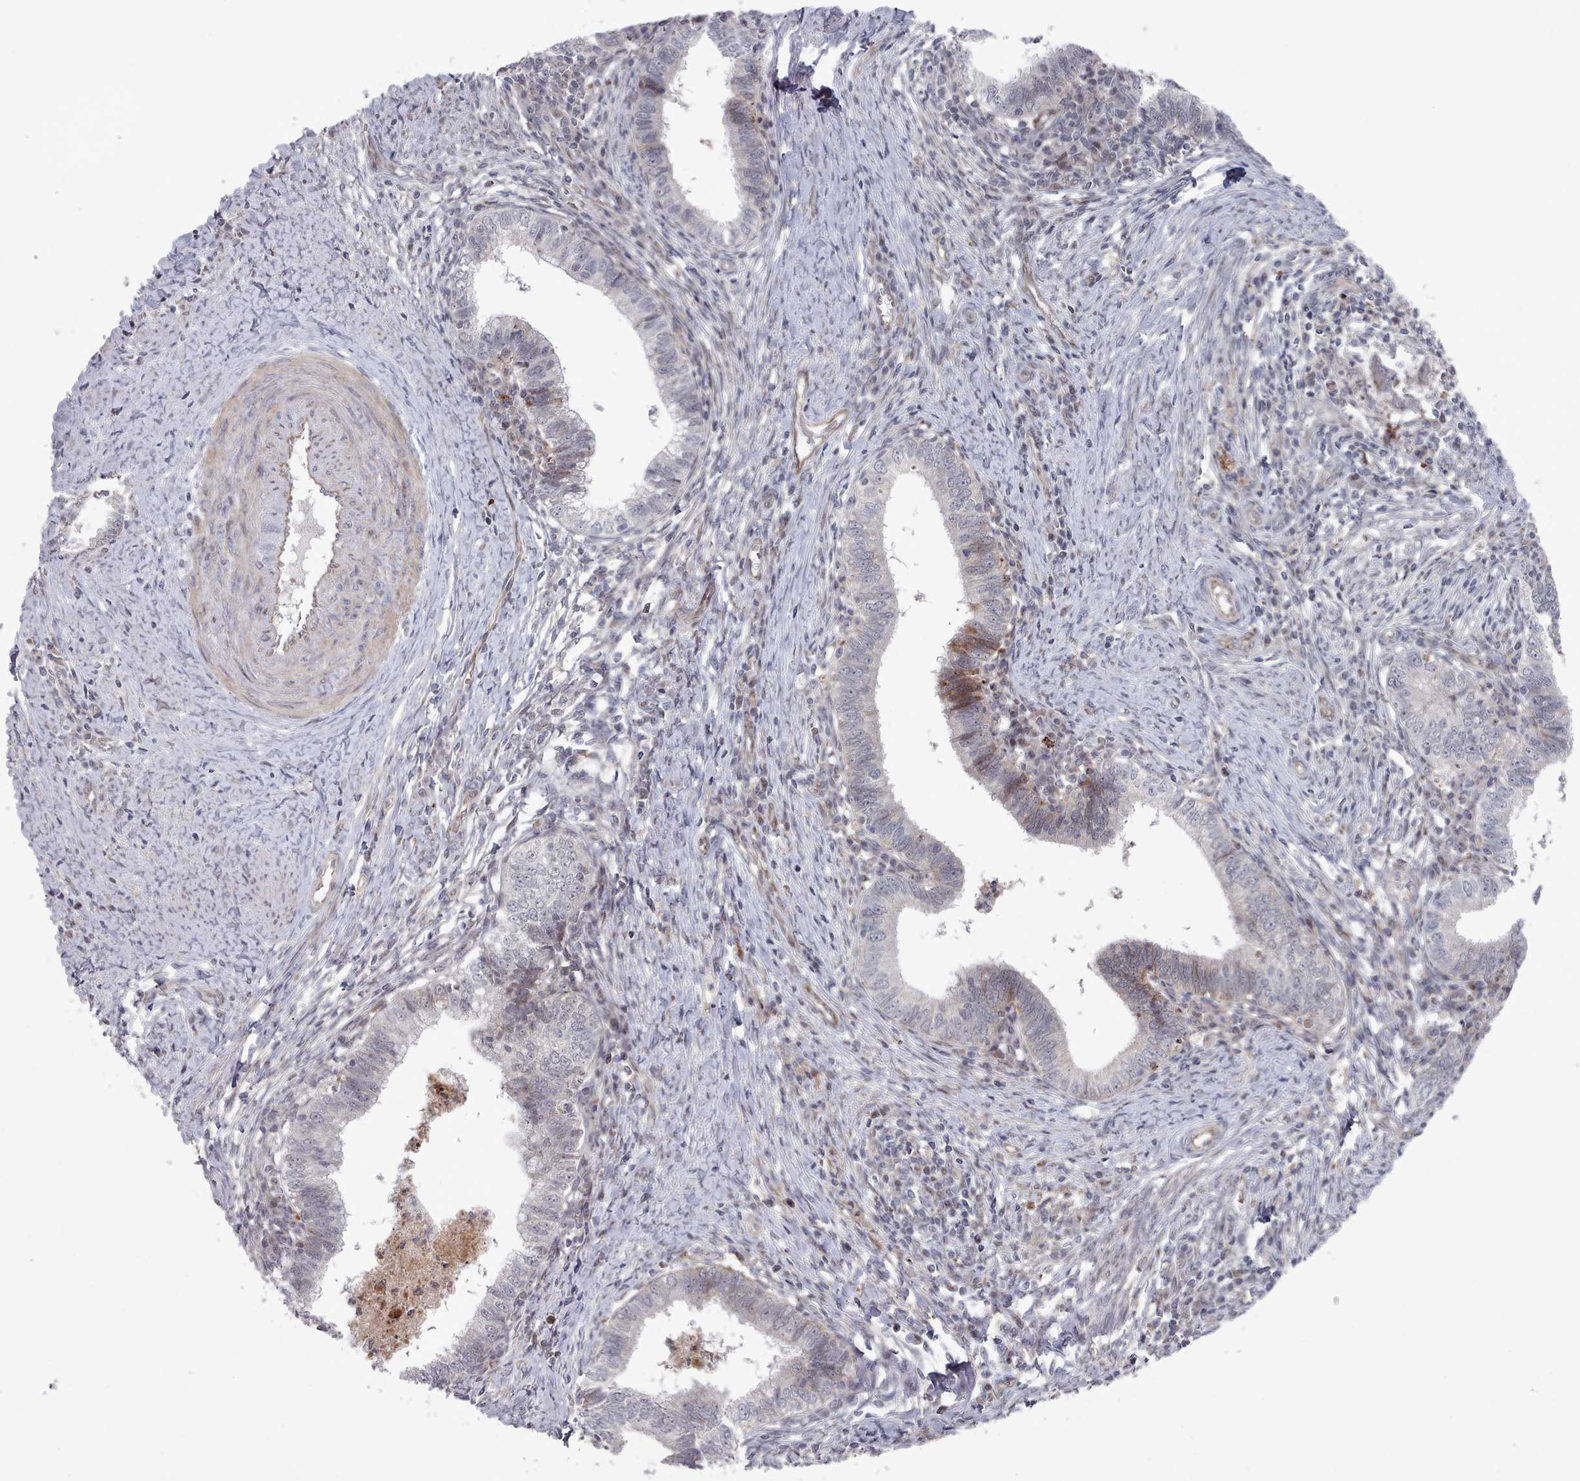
{"staining": {"intensity": "negative", "quantity": "none", "location": "none"}, "tissue": "cervical cancer", "cell_type": "Tumor cells", "image_type": "cancer", "snomed": [{"axis": "morphology", "description": "Adenocarcinoma, NOS"}, {"axis": "topography", "description": "Cervix"}], "caption": "Immunohistochemistry (IHC) of cervical adenocarcinoma displays no staining in tumor cells.", "gene": "CPSF4", "patient": {"sex": "female", "age": 36}}